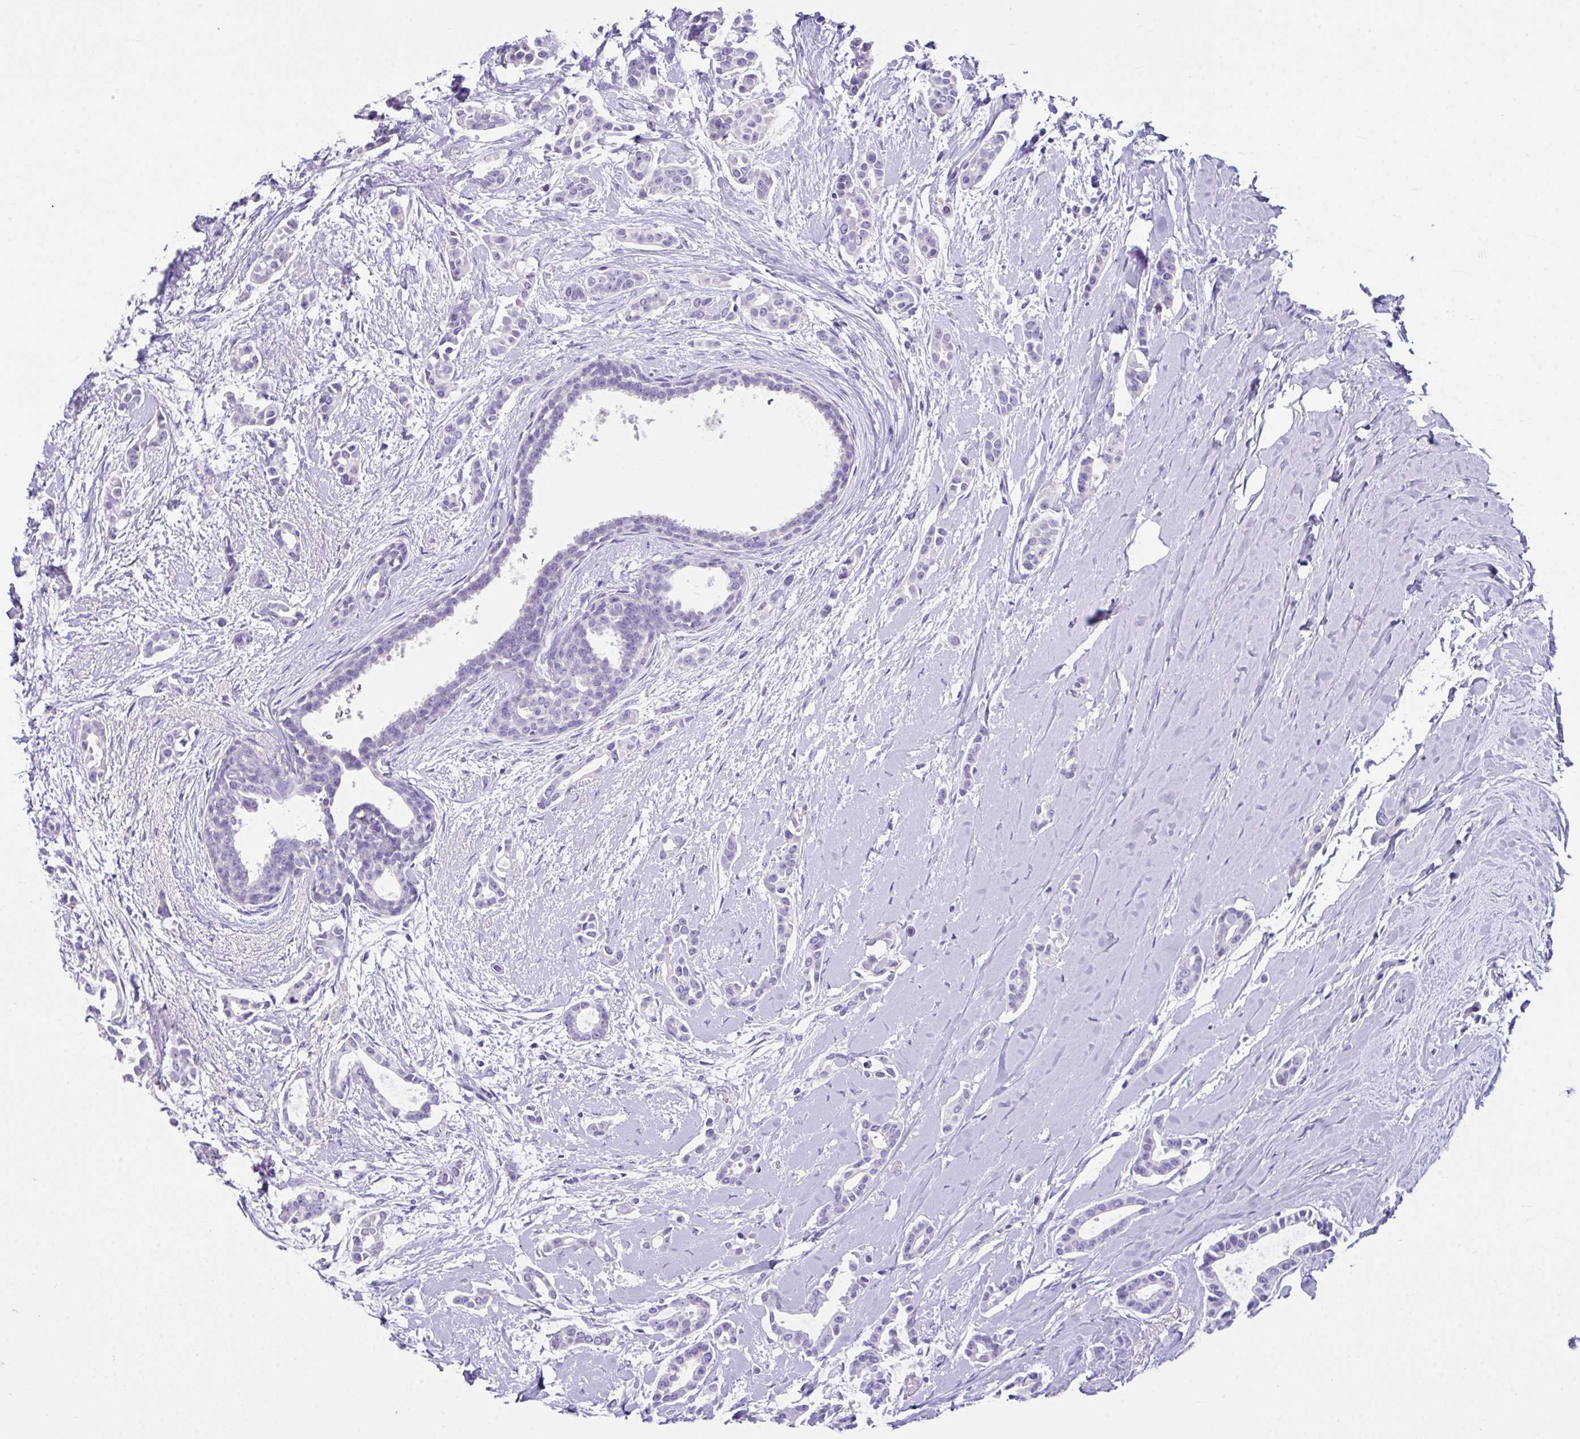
{"staining": {"intensity": "negative", "quantity": "none", "location": "none"}, "tissue": "breast cancer", "cell_type": "Tumor cells", "image_type": "cancer", "snomed": [{"axis": "morphology", "description": "Duct carcinoma"}, {"axis": "topography", "description": "Breast"}], "caption": "Immunohistochemical staining of infiltrating ductal carcinoma (breast) shows no significant staining in tumor cells.", "gene": "LGALS4", "patient": {"sex": "female", "age": 64}}